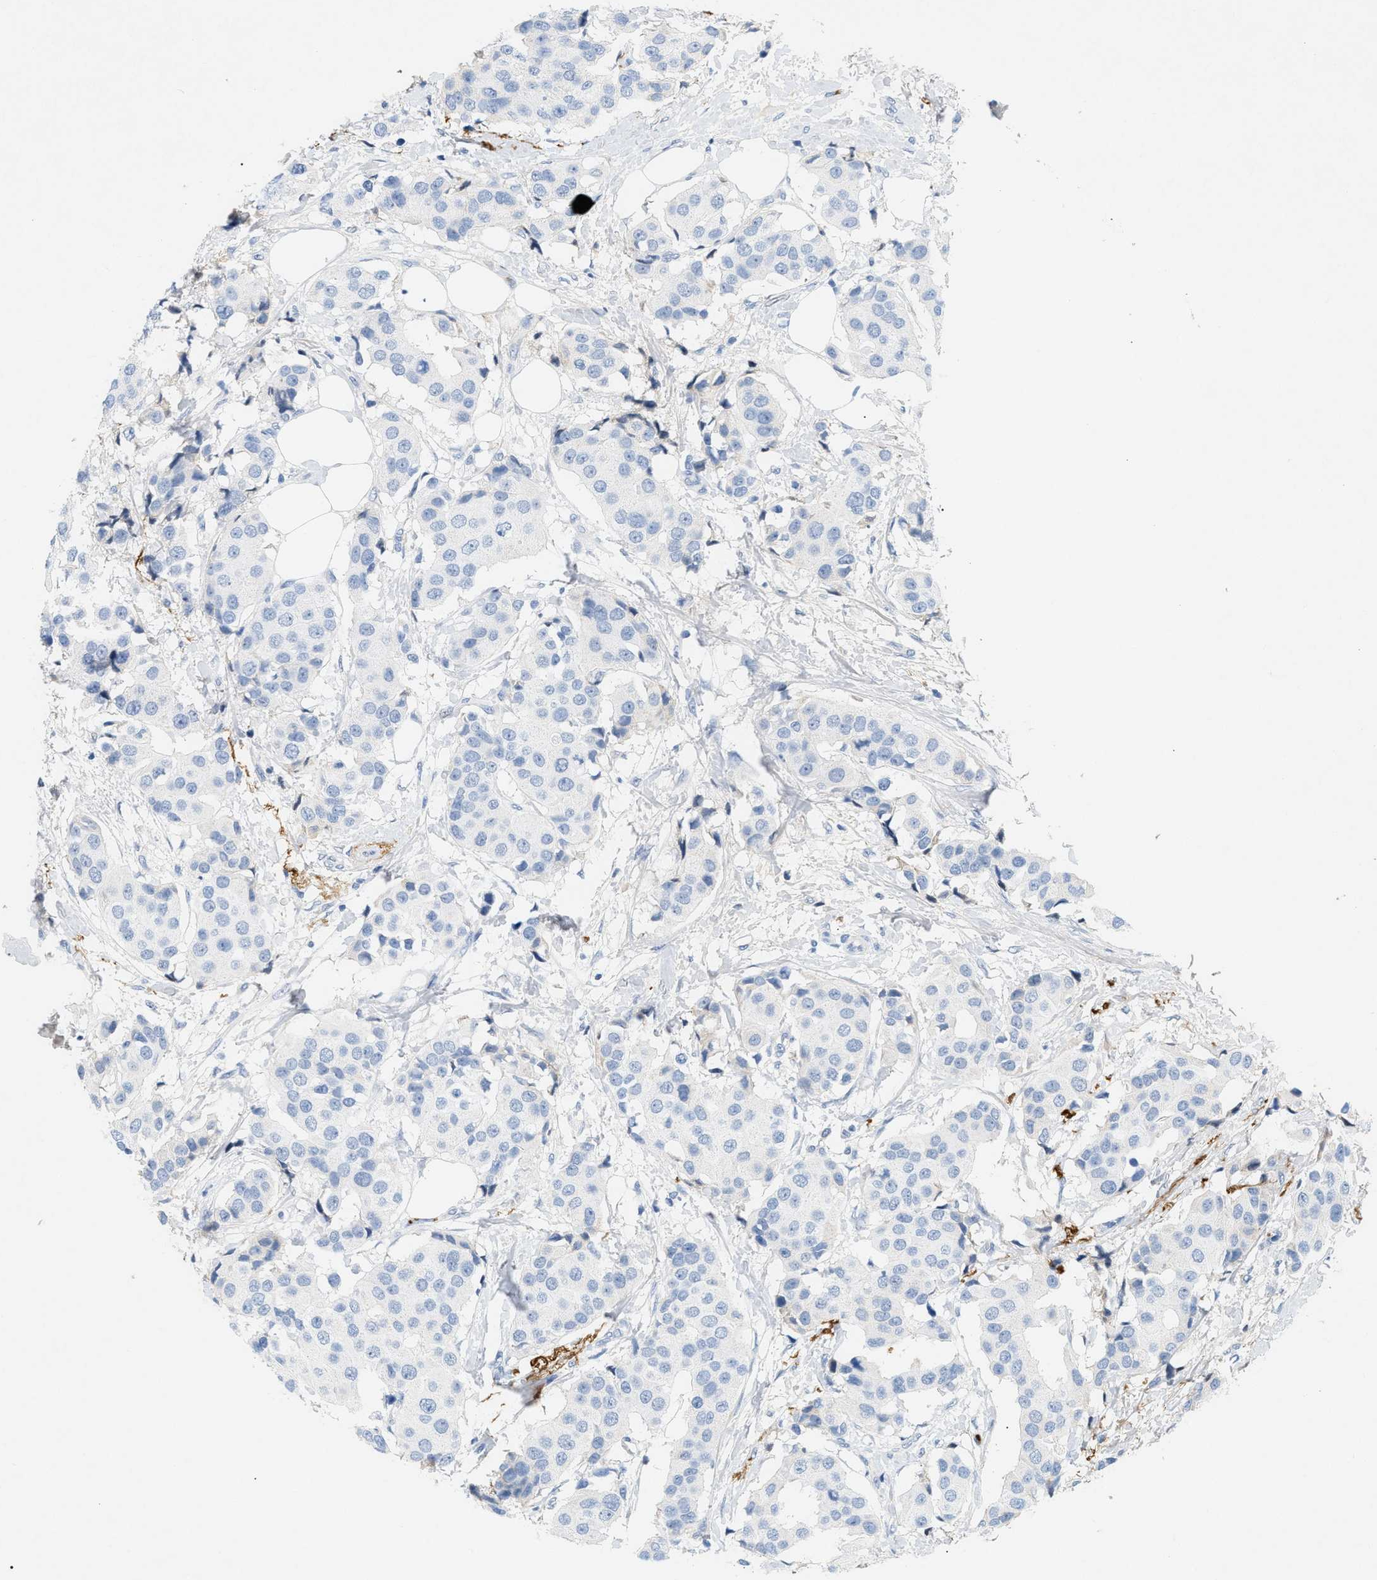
{"staining": {"intensity": "negative", "quantity": "none", "location": "none"}, "tissue": "breast cancer", "cell_type": "Tumor cells", "image_type": "cancer", "snomed": [{"axis": "morphology", "description": "Normal tissue, NOS"}, {"axis": "morphology", "description": "Duct carcinoma"}, {"axis": "topography", "description": "Breast"}], "caption": "High magnification brightfield microscopy of intraductal carcinoma (breast) stained with DAB (3,3'-diaminobenzidine) (brown) and counterstained with hematoxylin (blue): tumor cells show no significant positivity.", "gene": "CFH", "patient": {"sex": "female", "age": 39}}